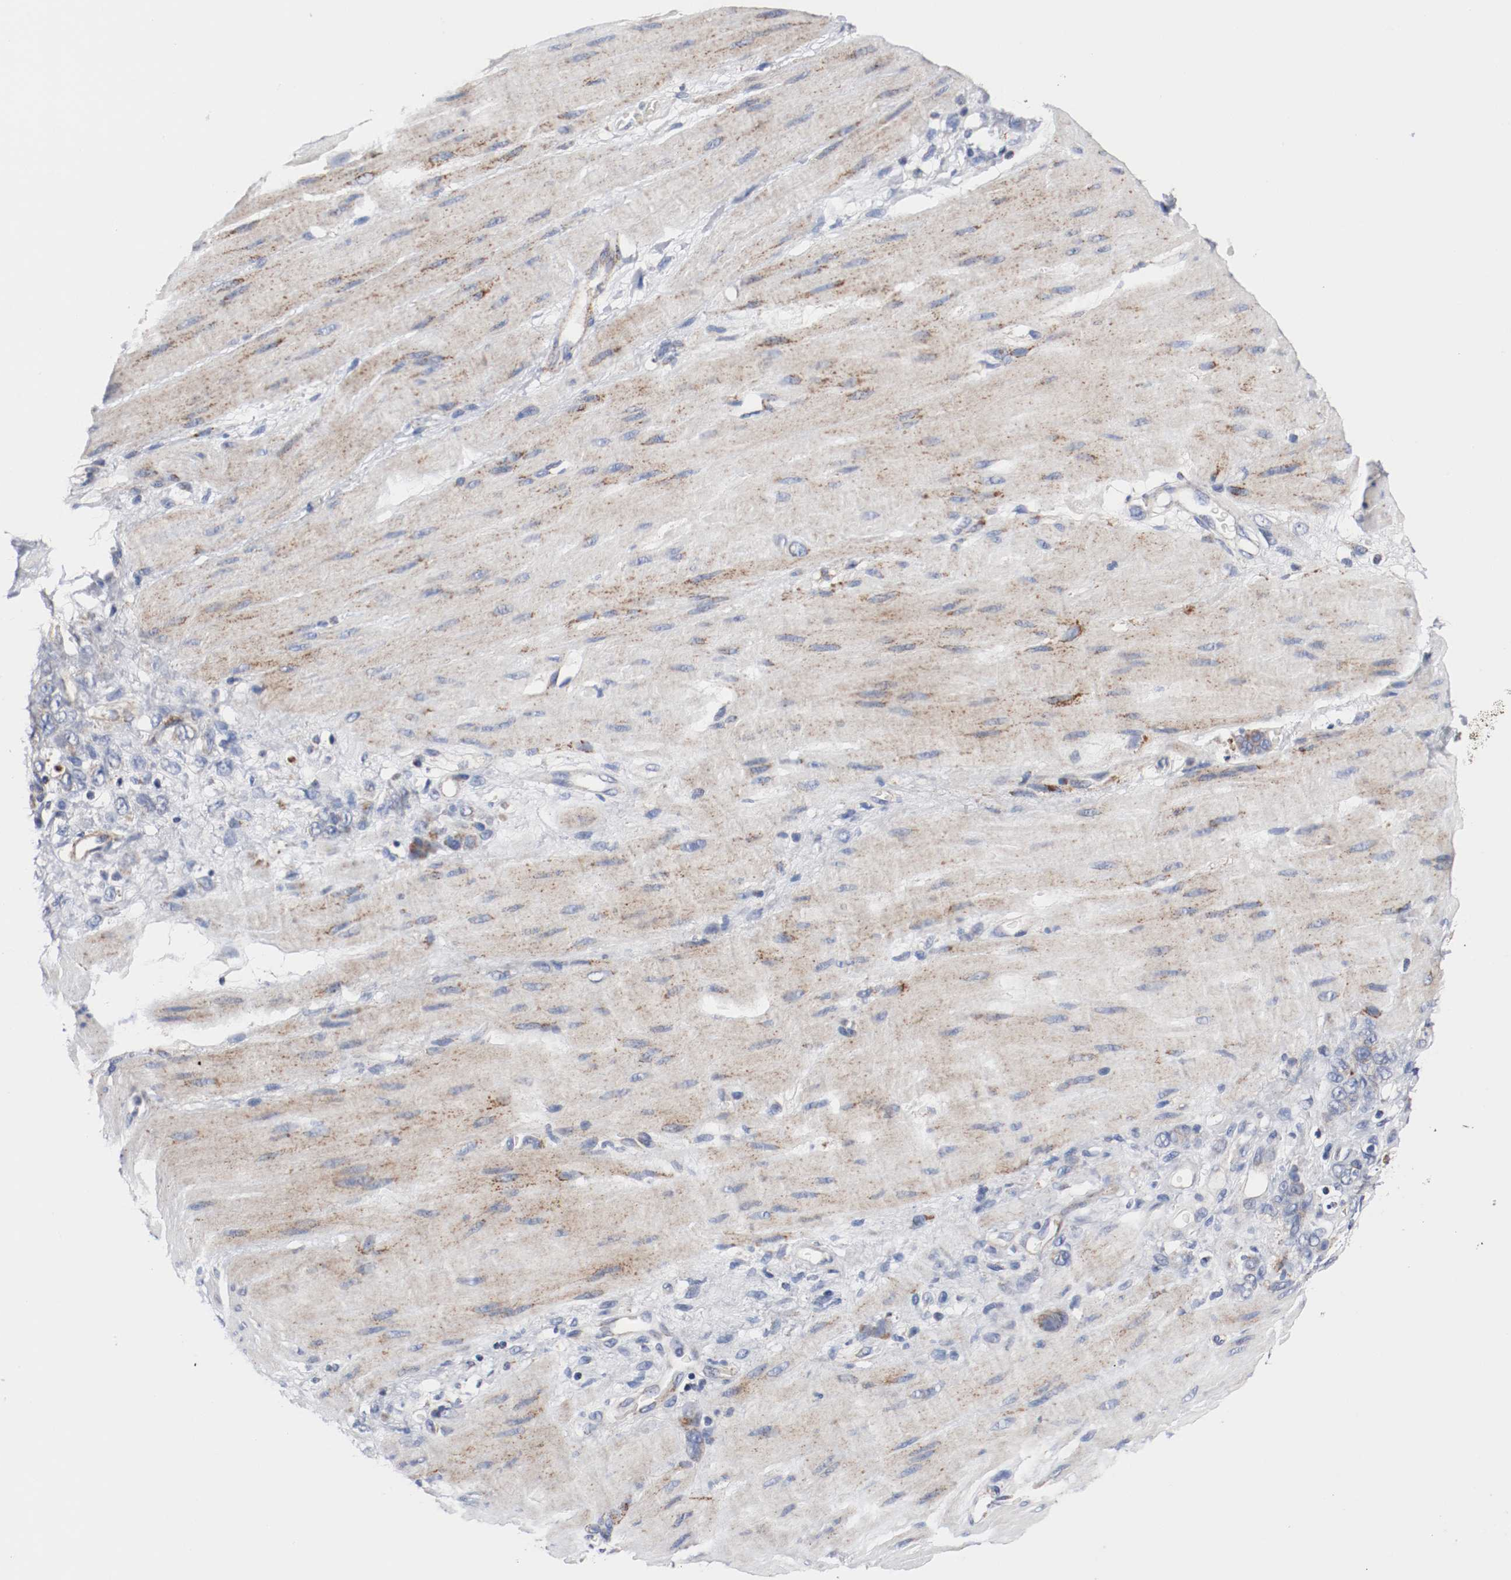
{"staining": {"intensity": "negative", "quantity": "none", "location": "none"}, "tissue": "stomach cancer", "cell_type": "Tumor cells", "image_type": "cancer", "snomed": [{"axis": "morphology", "description": "Adenocarcinoma, NOS"}, {"axis": "topography", "description": "Stomach"}], "caption": "Immunohistochemical staining of stomach adenocarcinoma demonstrates no significant positivity in tumor cells.", "gene": "TUBD1", "patient": {"sex": "male", "age": 82}}